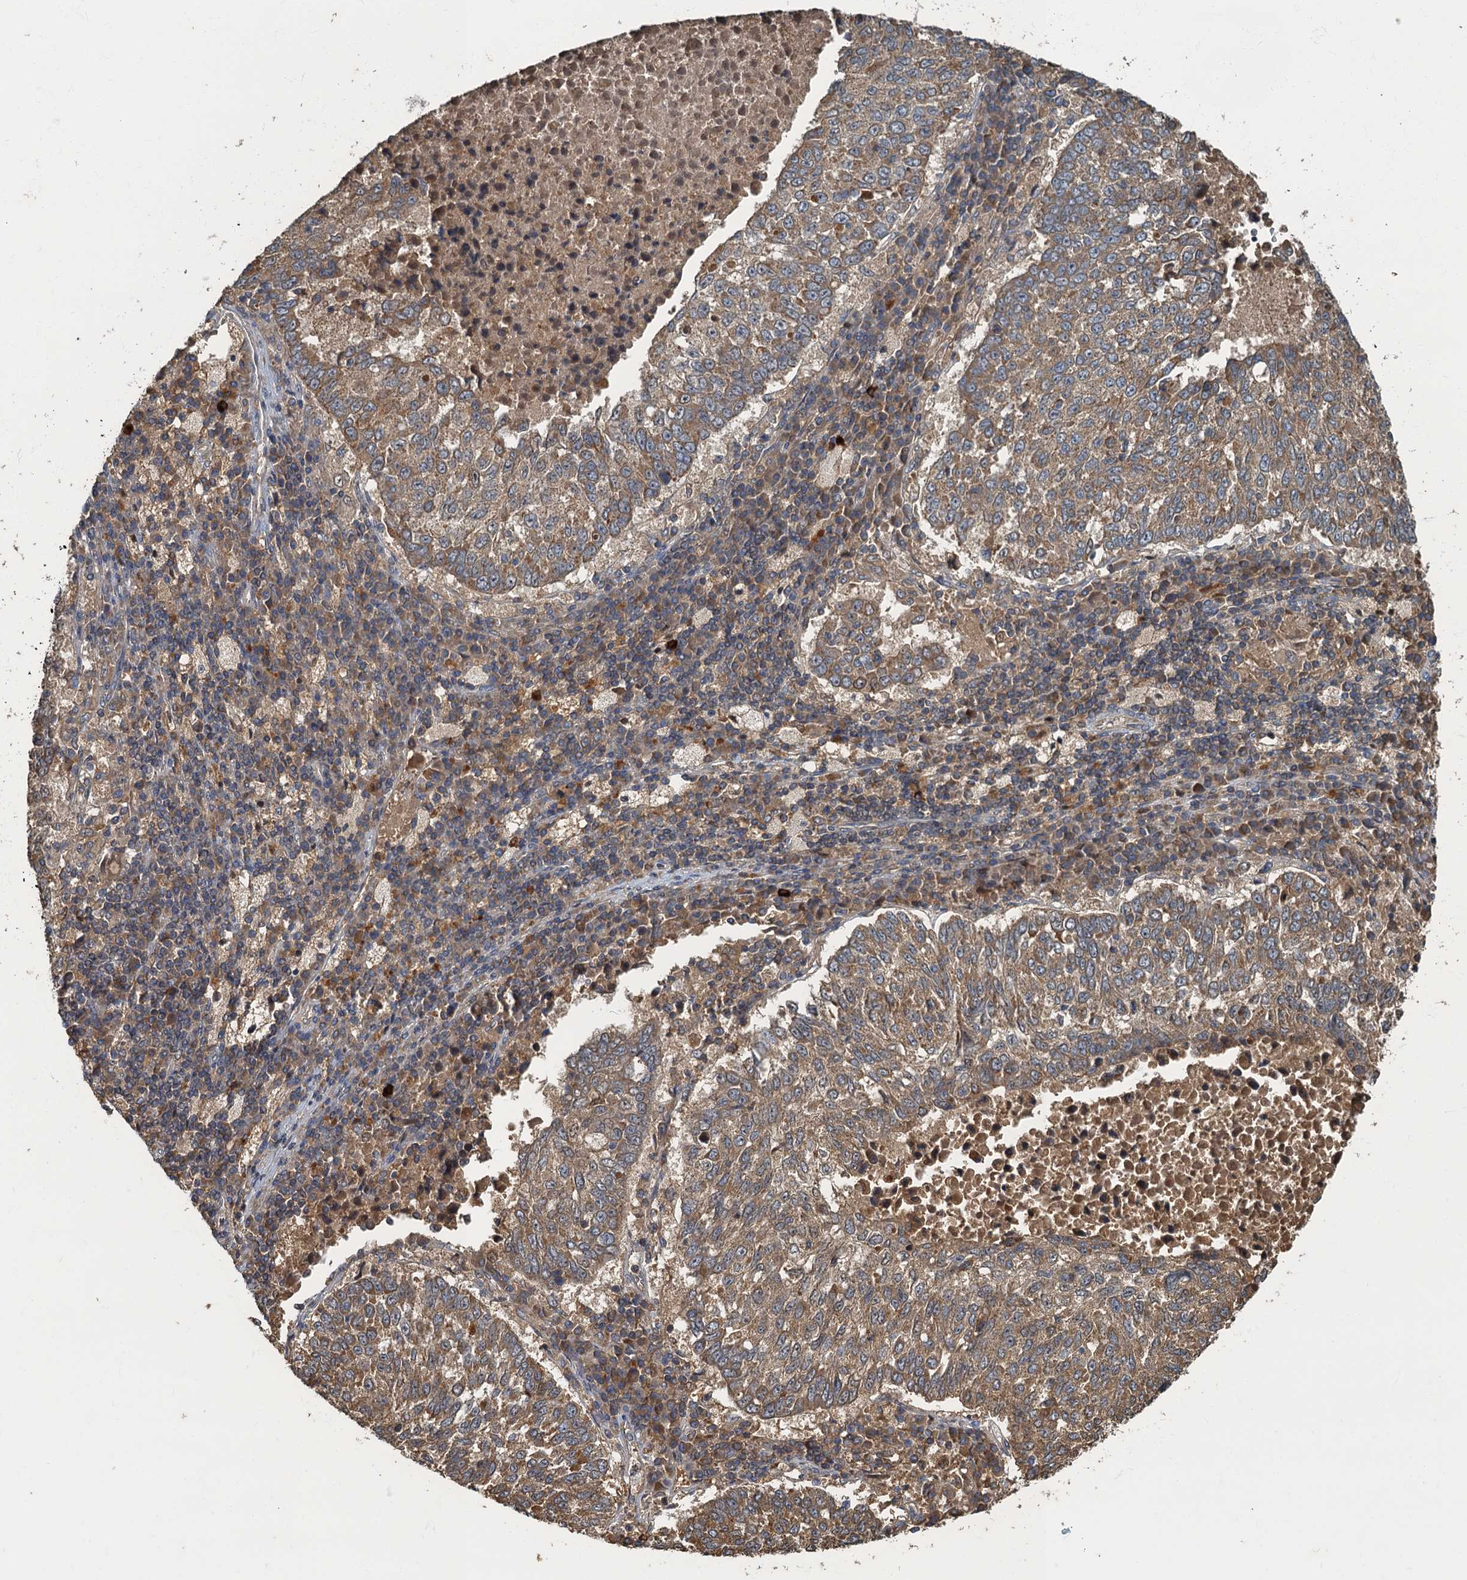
{"staining": {"intensity": "moderate", "quantity": ">75%", "location": "cytoplasmic/membranous"}, "tissue": "lung cancer", "cell_type": "Tumor cells", "image_type": "cancer", "snomed": [{"axis": "morphology", "description": "Squamous cell carcinoma, NOS"}, {"axis": "topography", "description": "Lung"}], "caption": "A medium amount of moderate cytoplasmic/membranous expression is seen in approximately >75% of tumor cells in lung cancer (squamous cell carcinoma) tissue.", "gene": "WDCP", "patient": {"sex": "male", "age": 73}}